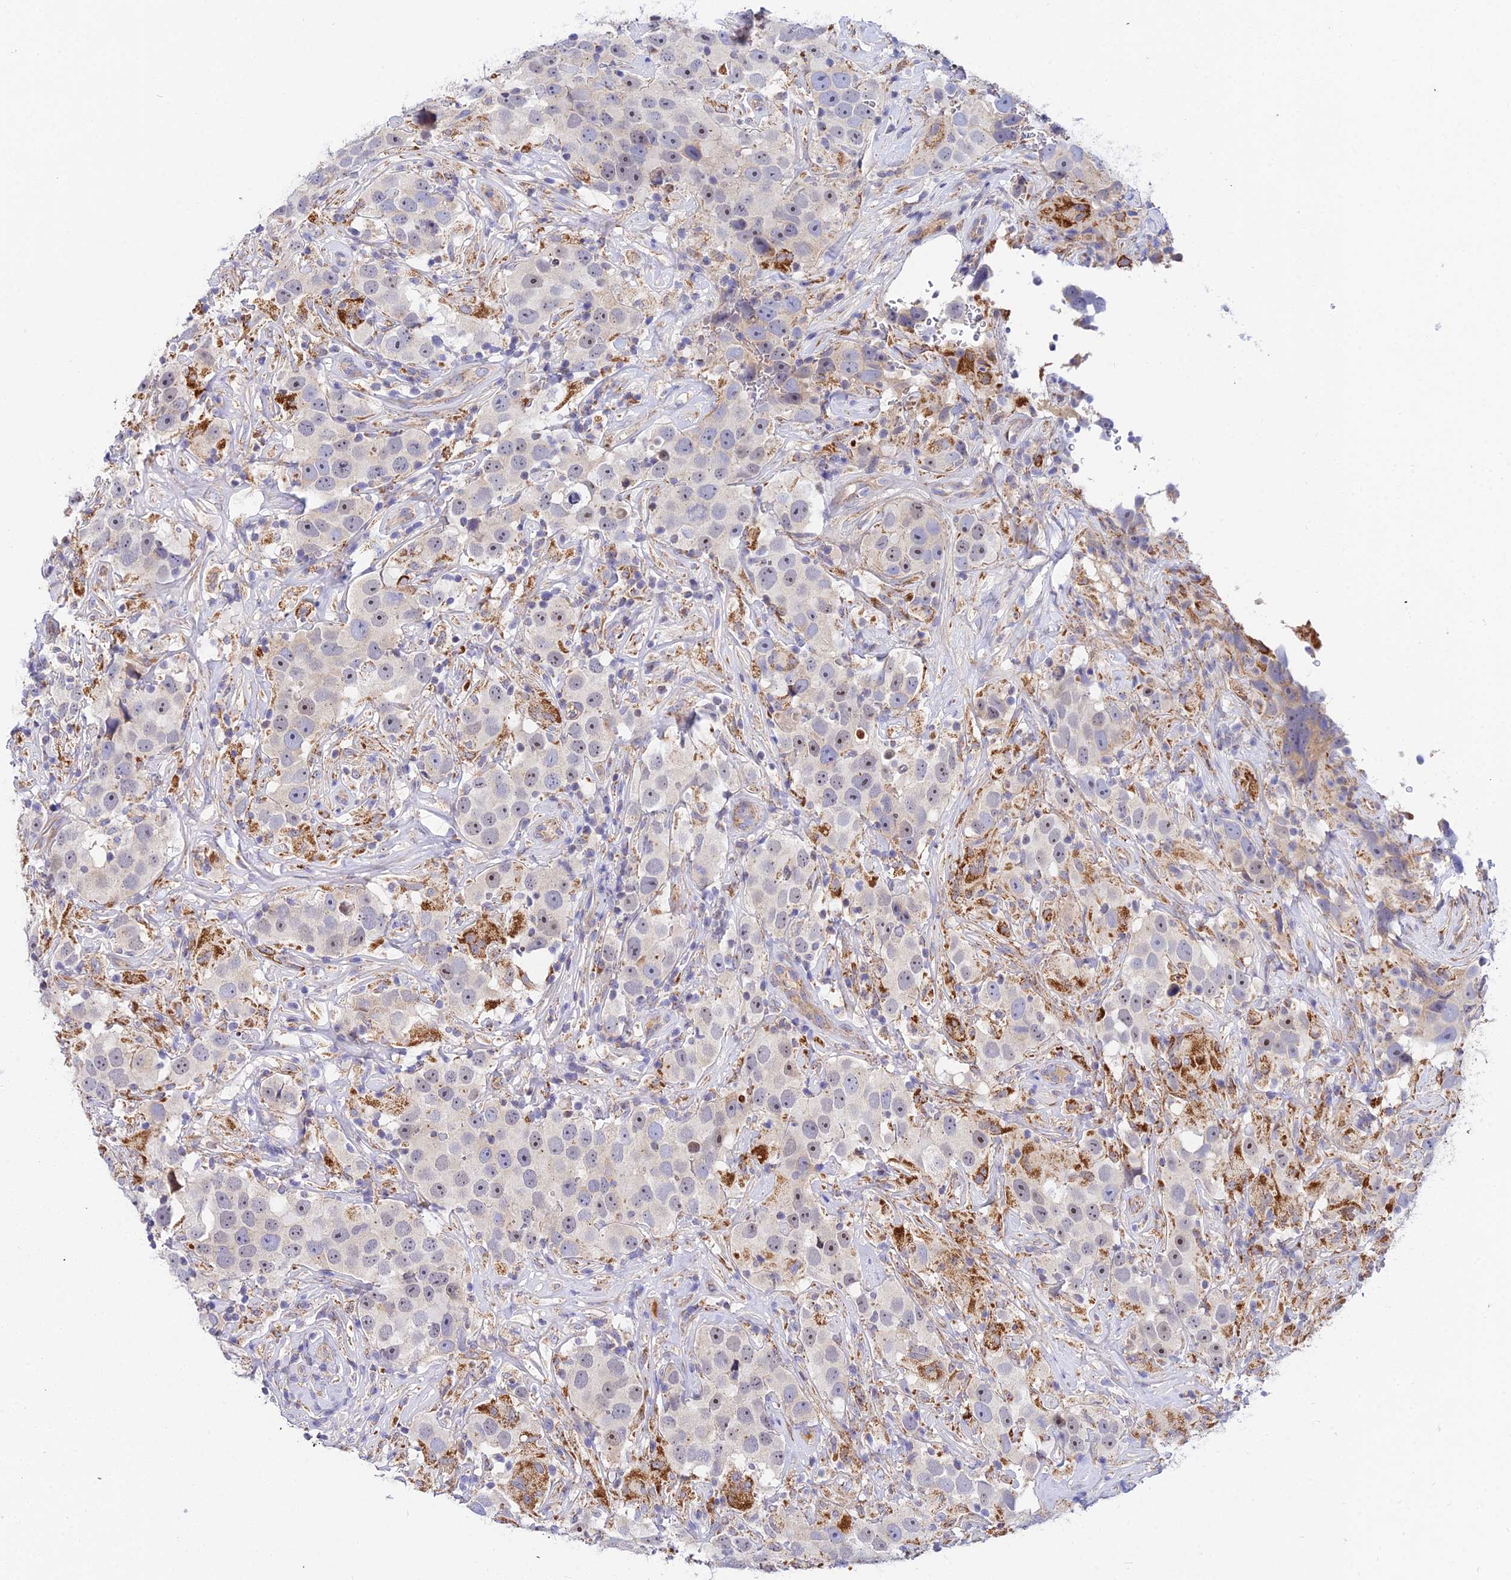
{"staining": {"intensity": "negative", "quantity": "none", "location": "none"}, "tissue": "testis cancer", "cell_type": "Tumor cells", "image_type": "cancer", "snomed": [{"axis": "morphology", "description": "Seminoma, NOS"}, {"axis": "topography", "description": "Testis"}], "caption": "Protein analysis of testis cancer (seminoma) reveals no significant staining in tumor cells.", "gene": "ACOT2", "patient": {"sex": "male", "age": 49}}